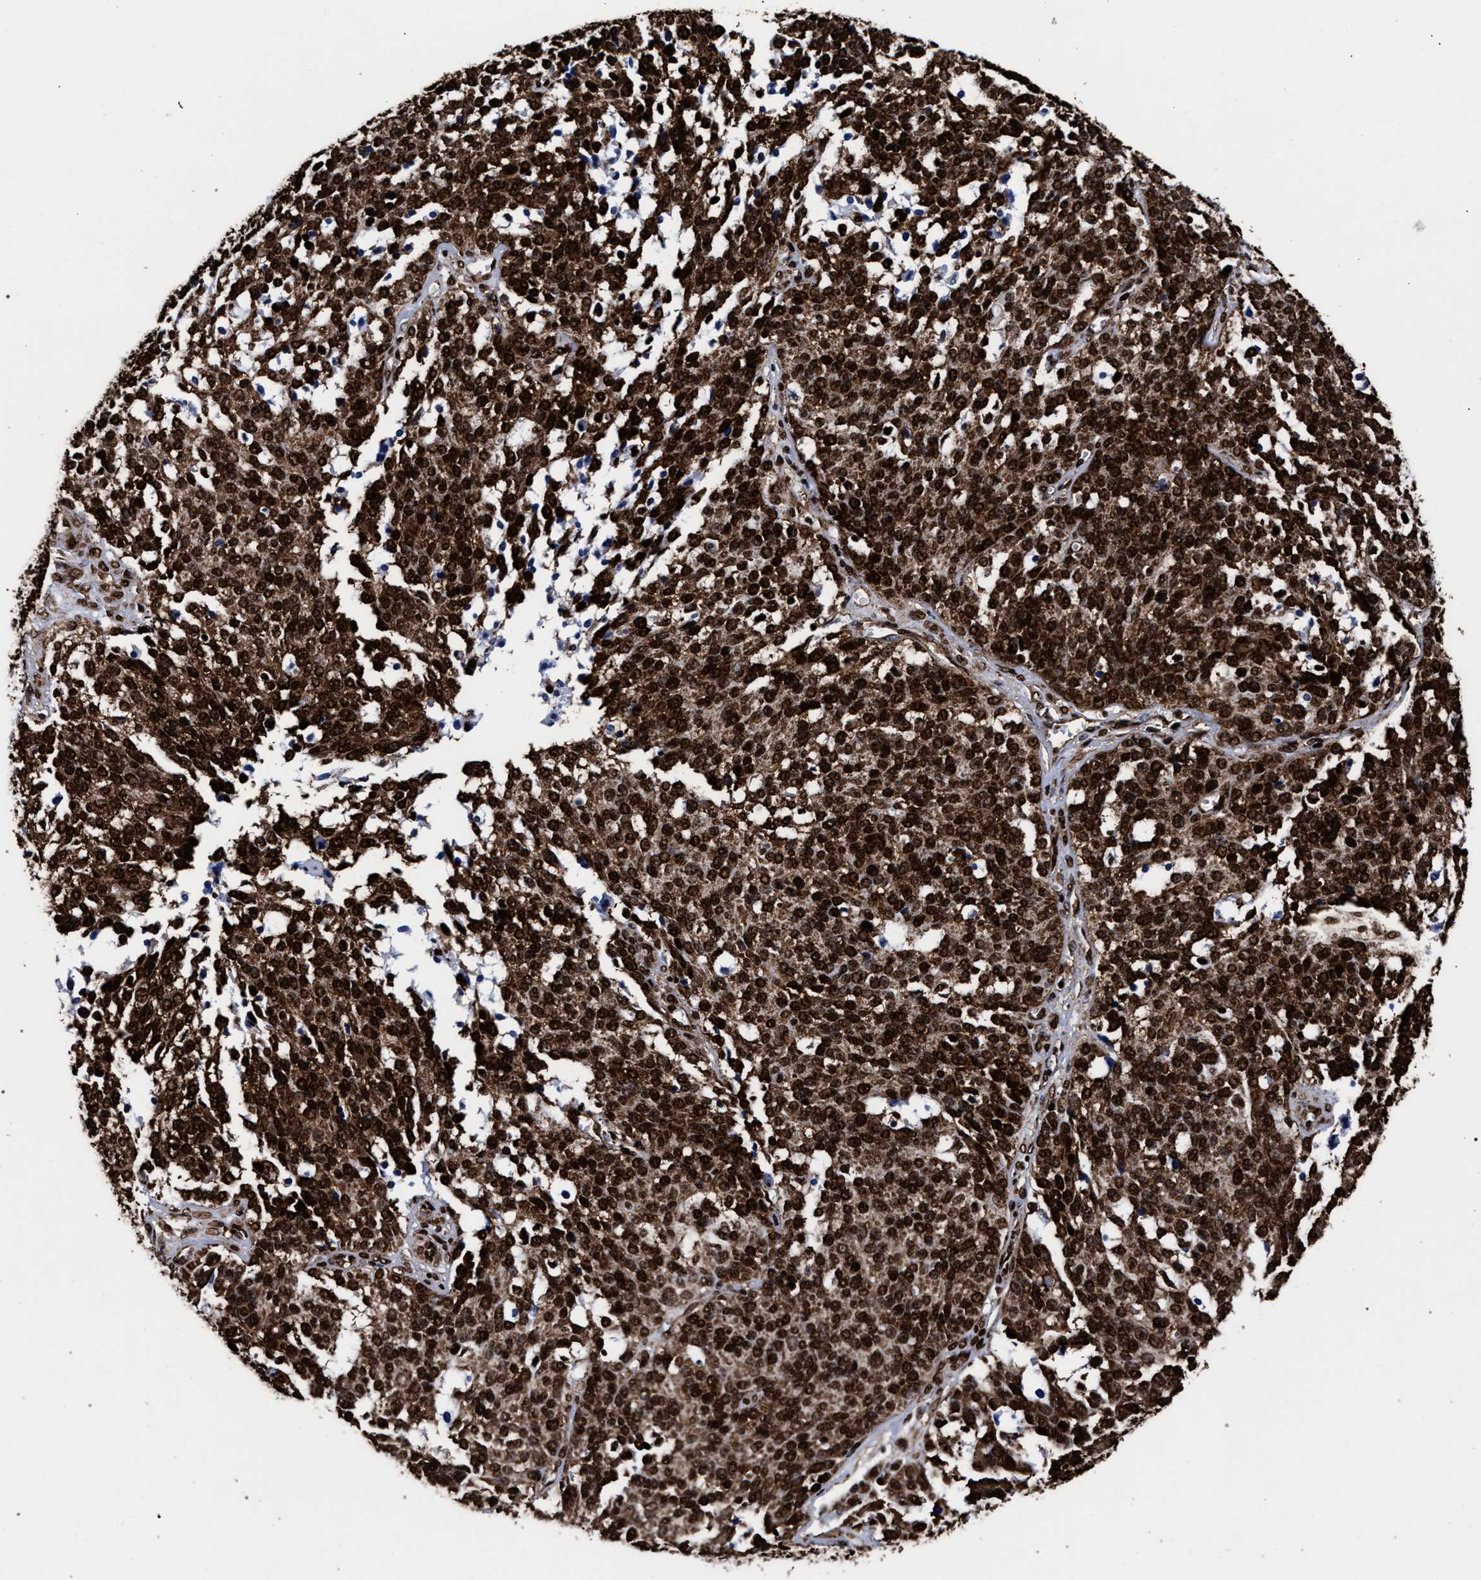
{"staining": {"intensity": "strong", "quantity": ">75%", "location": "cytoplasmic/membranous,nuclear"}, "tissue": "ovarian cancer", "cell_type": "Tumor cells", "image_type": "cancer", "snomed": [{"axis": "morphology", "description": "Cystadenocarcinoma, serous, NOS"}, {"axis": "topography", "description": "Ovary"}], "caption": "IHC (DAB) staining of serous cystadenocarcinoma (ovarian) demonstrates strong cytoplasmic/membranous and nuclear protein positivity in approximately >75% of tumor cells. The protein is stained brown, and the nuclei are stained in blue (DAB IHC with brightfield microscopy, high magnification).", "gene": "HNRNPA1", "patient": {"sex": "female", "age": 44}}